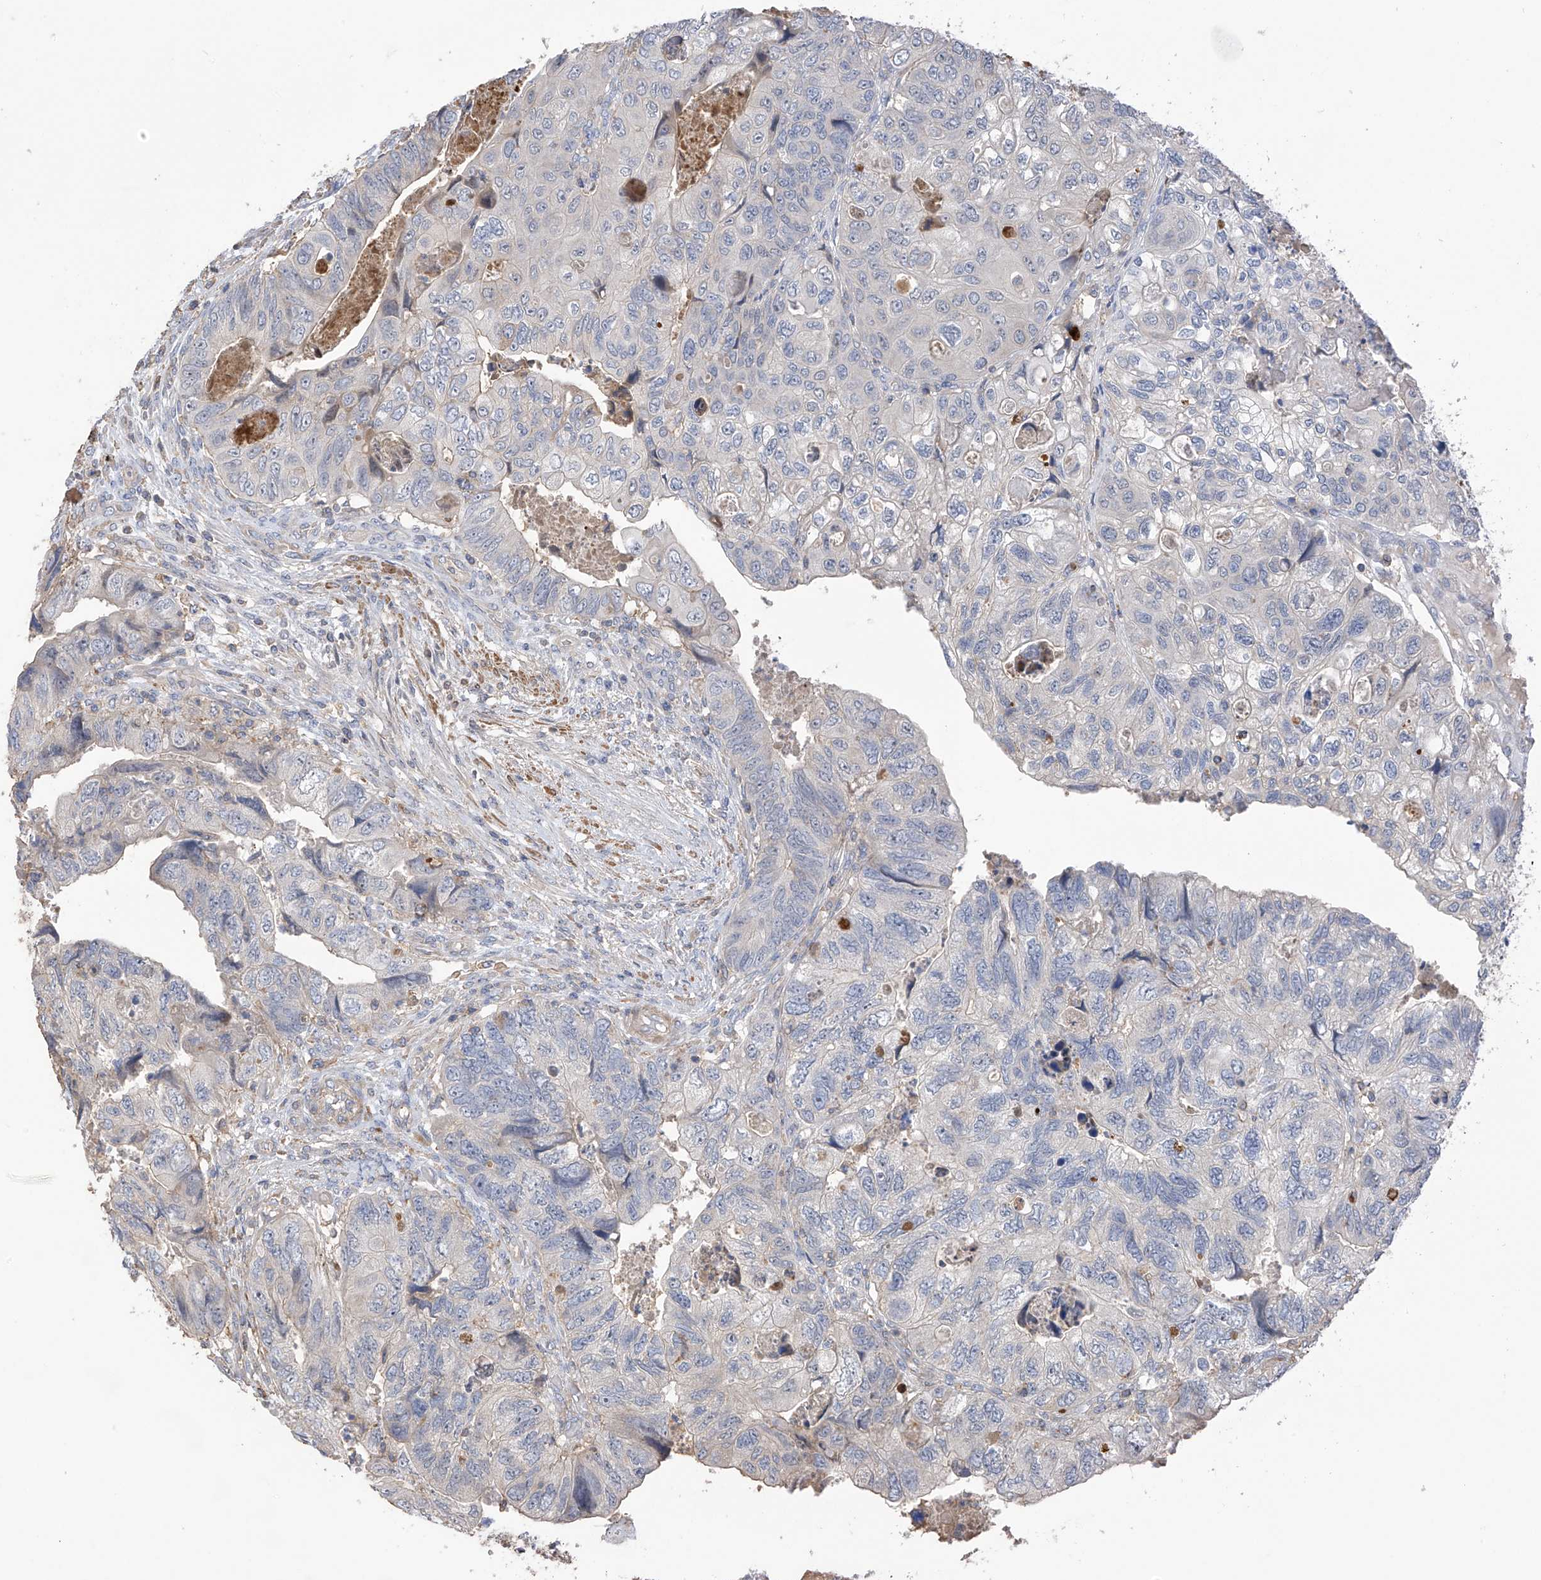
{"staining": {"intensity": "negative", "quantity": "none", "location": "none"}, "tissue": "colorectal cancer", "cell_type": "Tumor cells", "image_type": "cancer", "snomed": [{"axis": "morphology", "description": "Adenocarcinoma, NOS"}, {"axis": "topography", "description": "Rectum"}], "caption": "Tumor cells are negative for brown protein staining in colorectal cancer.", "gene": "SLFN14", "patient": {"sex": "male", "age": 63}}